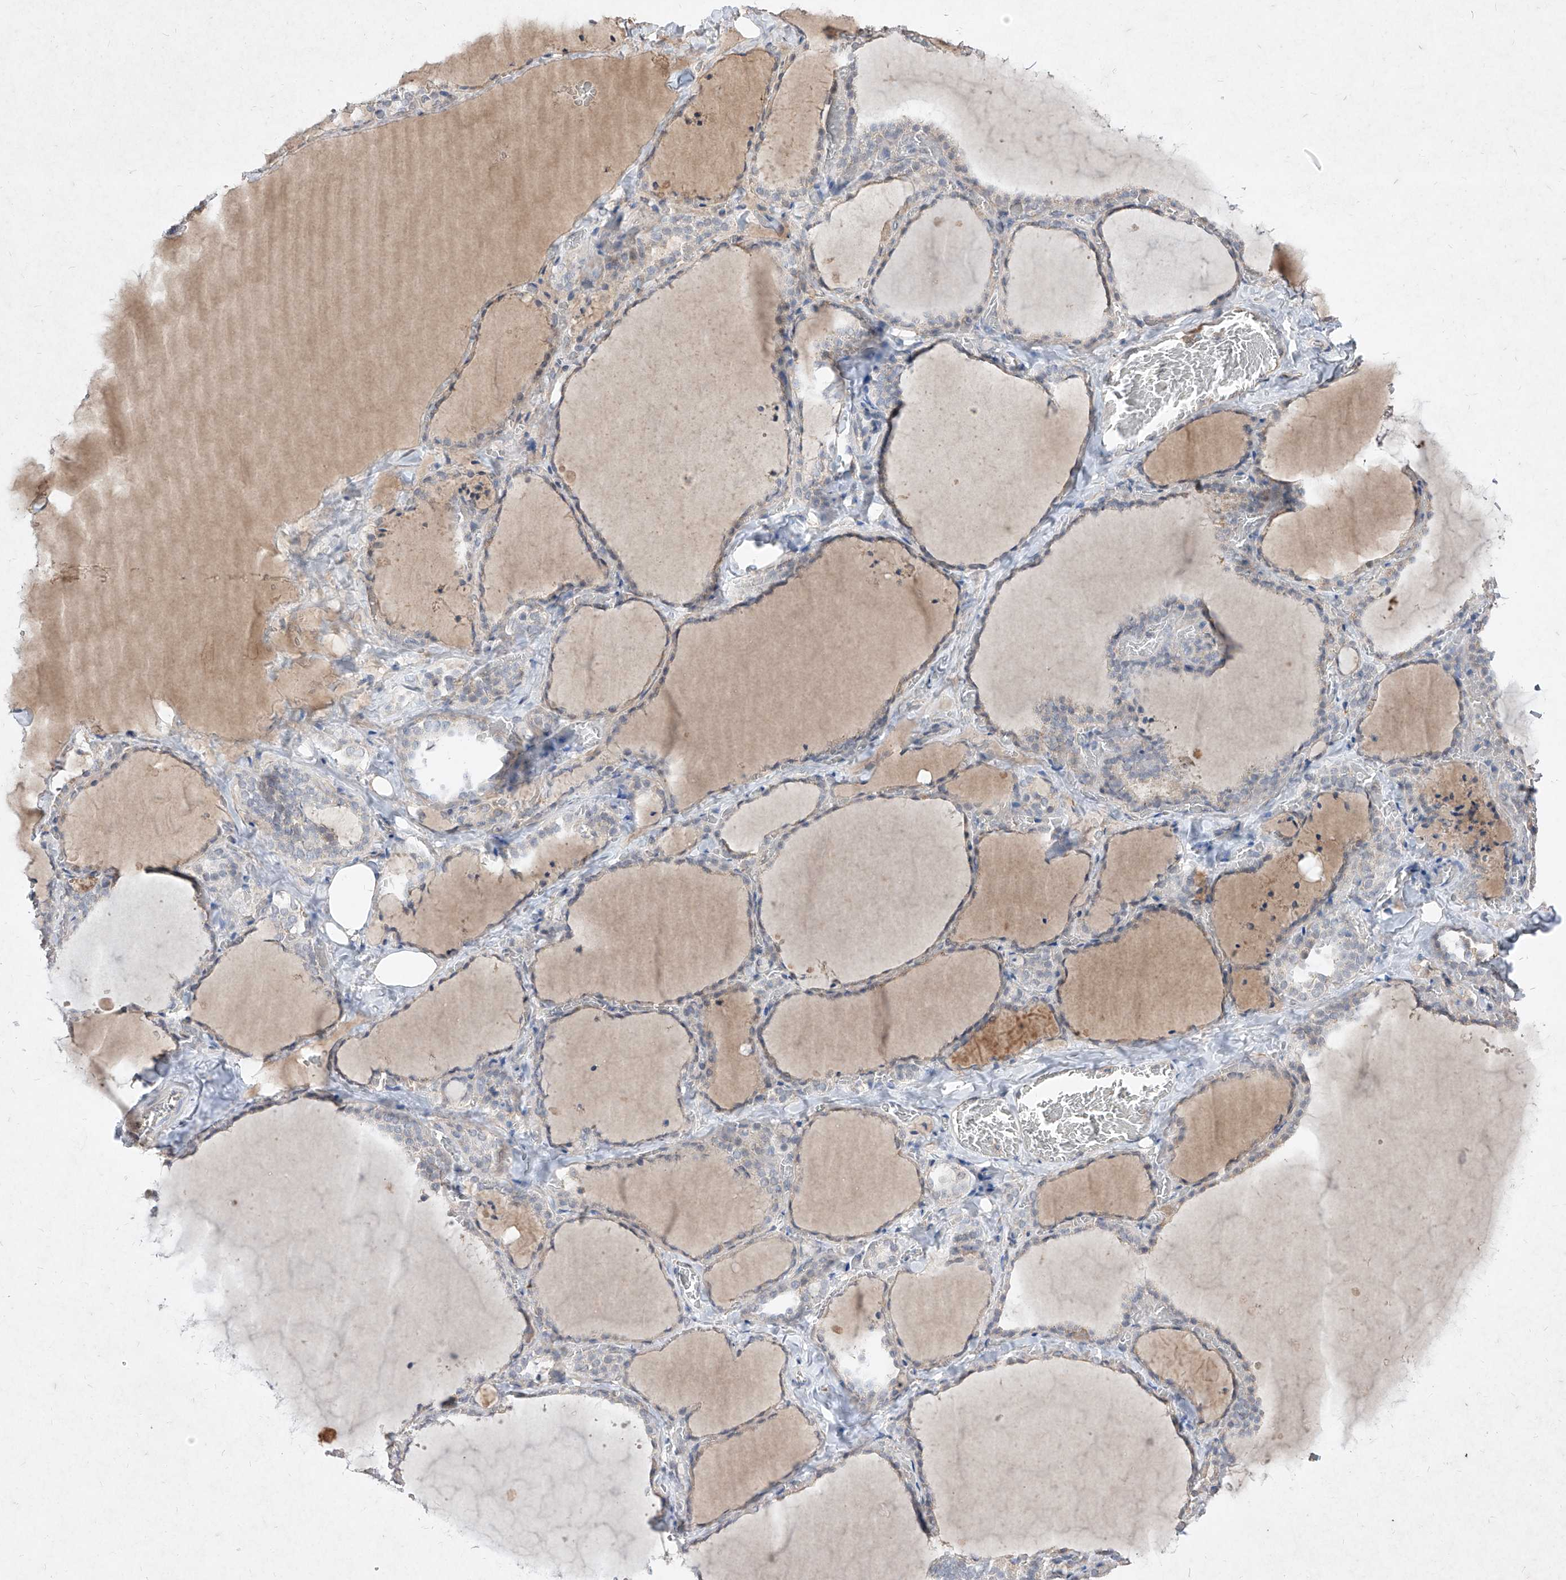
{"staining": {"intensity": "negative", "quantity": "none", "location": "none"}, "tissue": "thyroid gland", "cell_type": "Glandular cells", "image_type": "normal", "snomed": [{"axis": "morphology", "description": "Normal tissue, NOS"}, {"axis": "topography", "description": "Thyroid gland"}], "caption": "Immunohistochemistry histopathology image of benign human thyroid gland stained for a protein (brown), which reveals no positivity in glandular cells. (Brightfield microscopy of DAB (3,3'-diaminobenzidine) immunohistochemistry (IHC) at high magnification).", "gene": "C4A", "patient": {"sex": "female", "age": 22}}